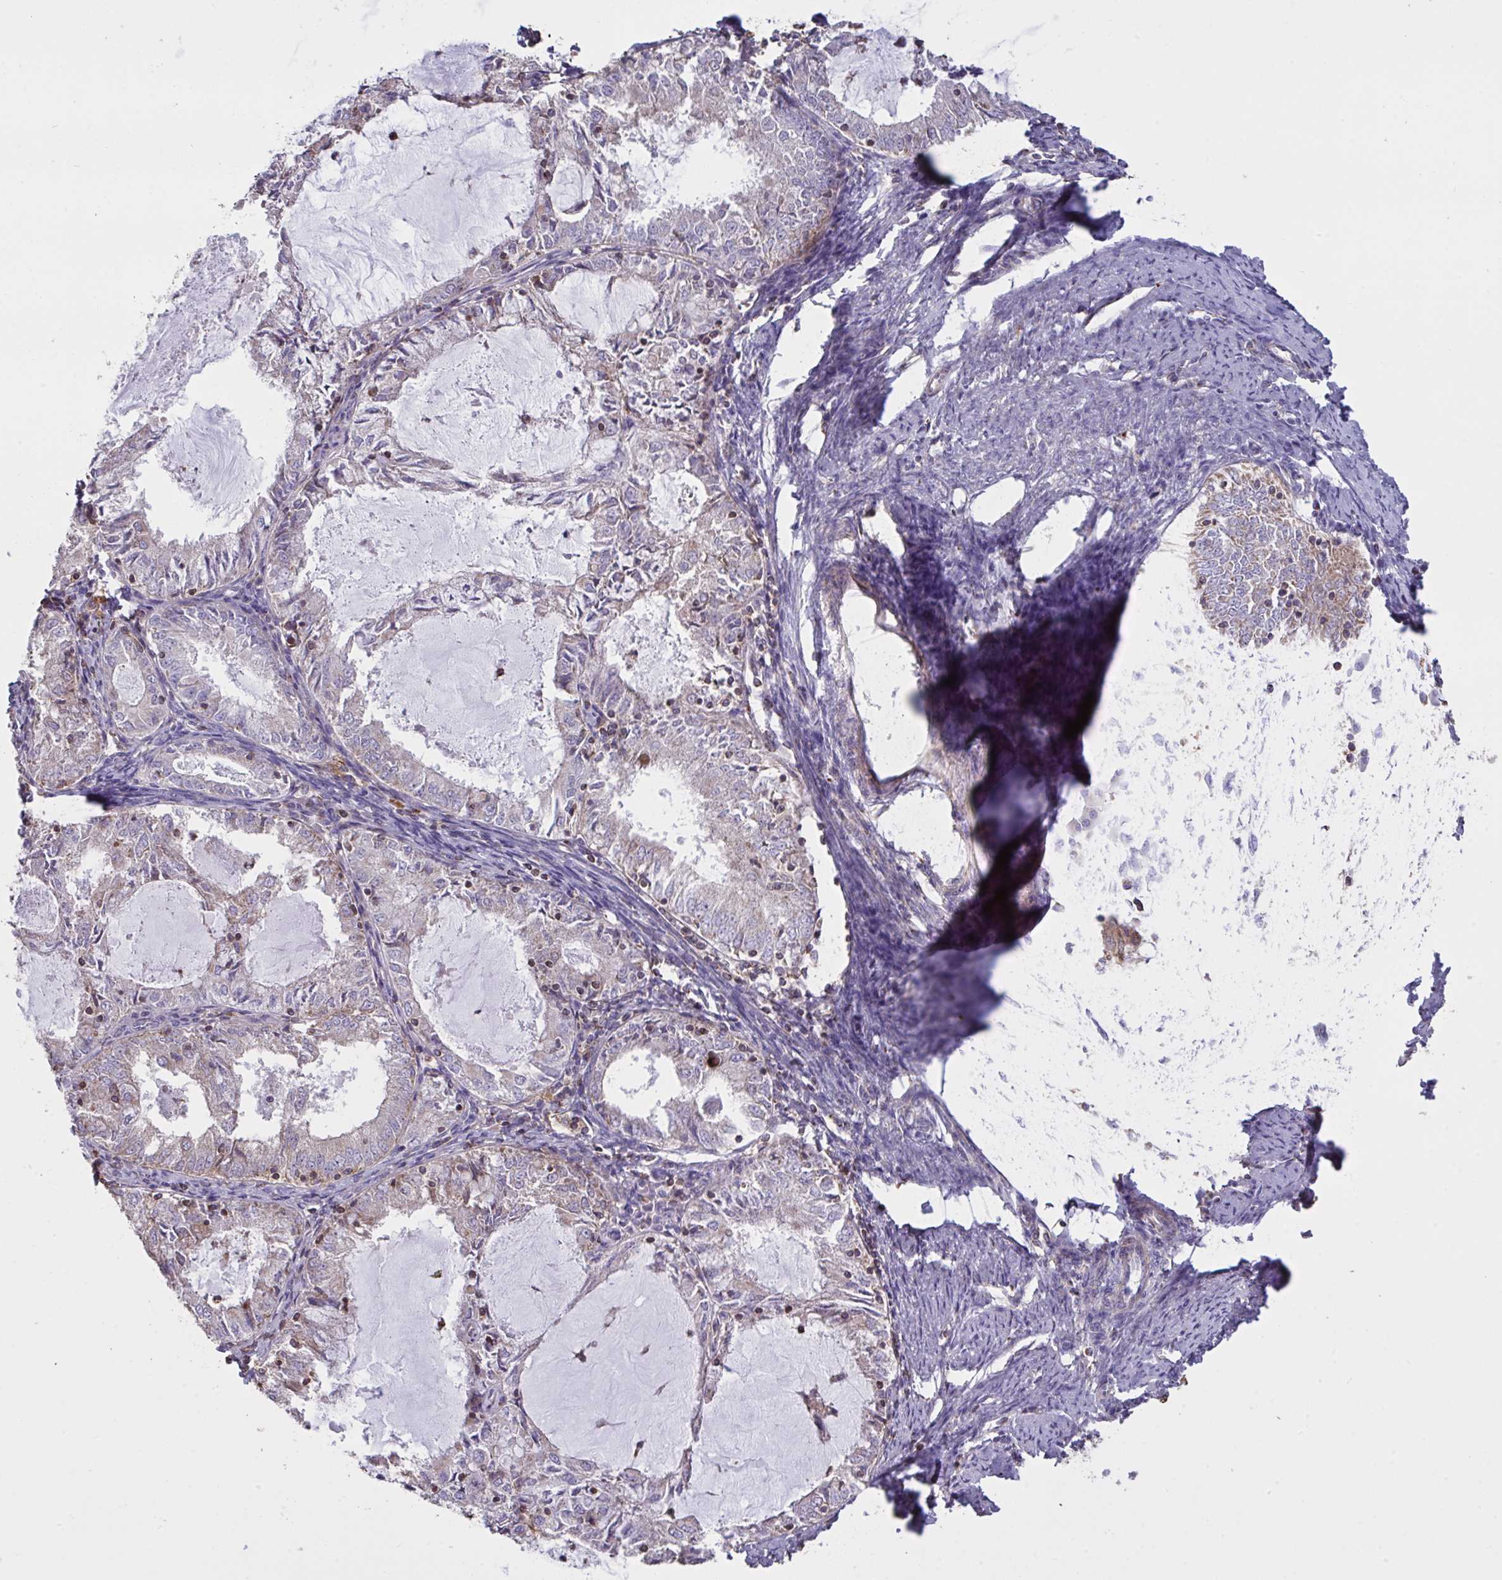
{"staining": {"intensity": "weak", "quantity": "<25%", "location": "cytoplasmic/membranous"}, "tissue": "endometrial cancer", "cell_type": "Tumor cells", "image_type": "cancer", "snomed": [{"axis": "morphology", "description": "Adenocarcinoma, NOS"}, {"axis": "topography", "description": "Endometrium"}], "caption": "A high-resolution image shows immunohistochemistry staining of endometrial cancer (adenocarcinoma), which shows no significant positivity in tumor cells. (Immunohistochemistry, brightfield microscopy, high magnification).", "gene": "MICOS10", "patient": {"sex": "female", "age": 57}}